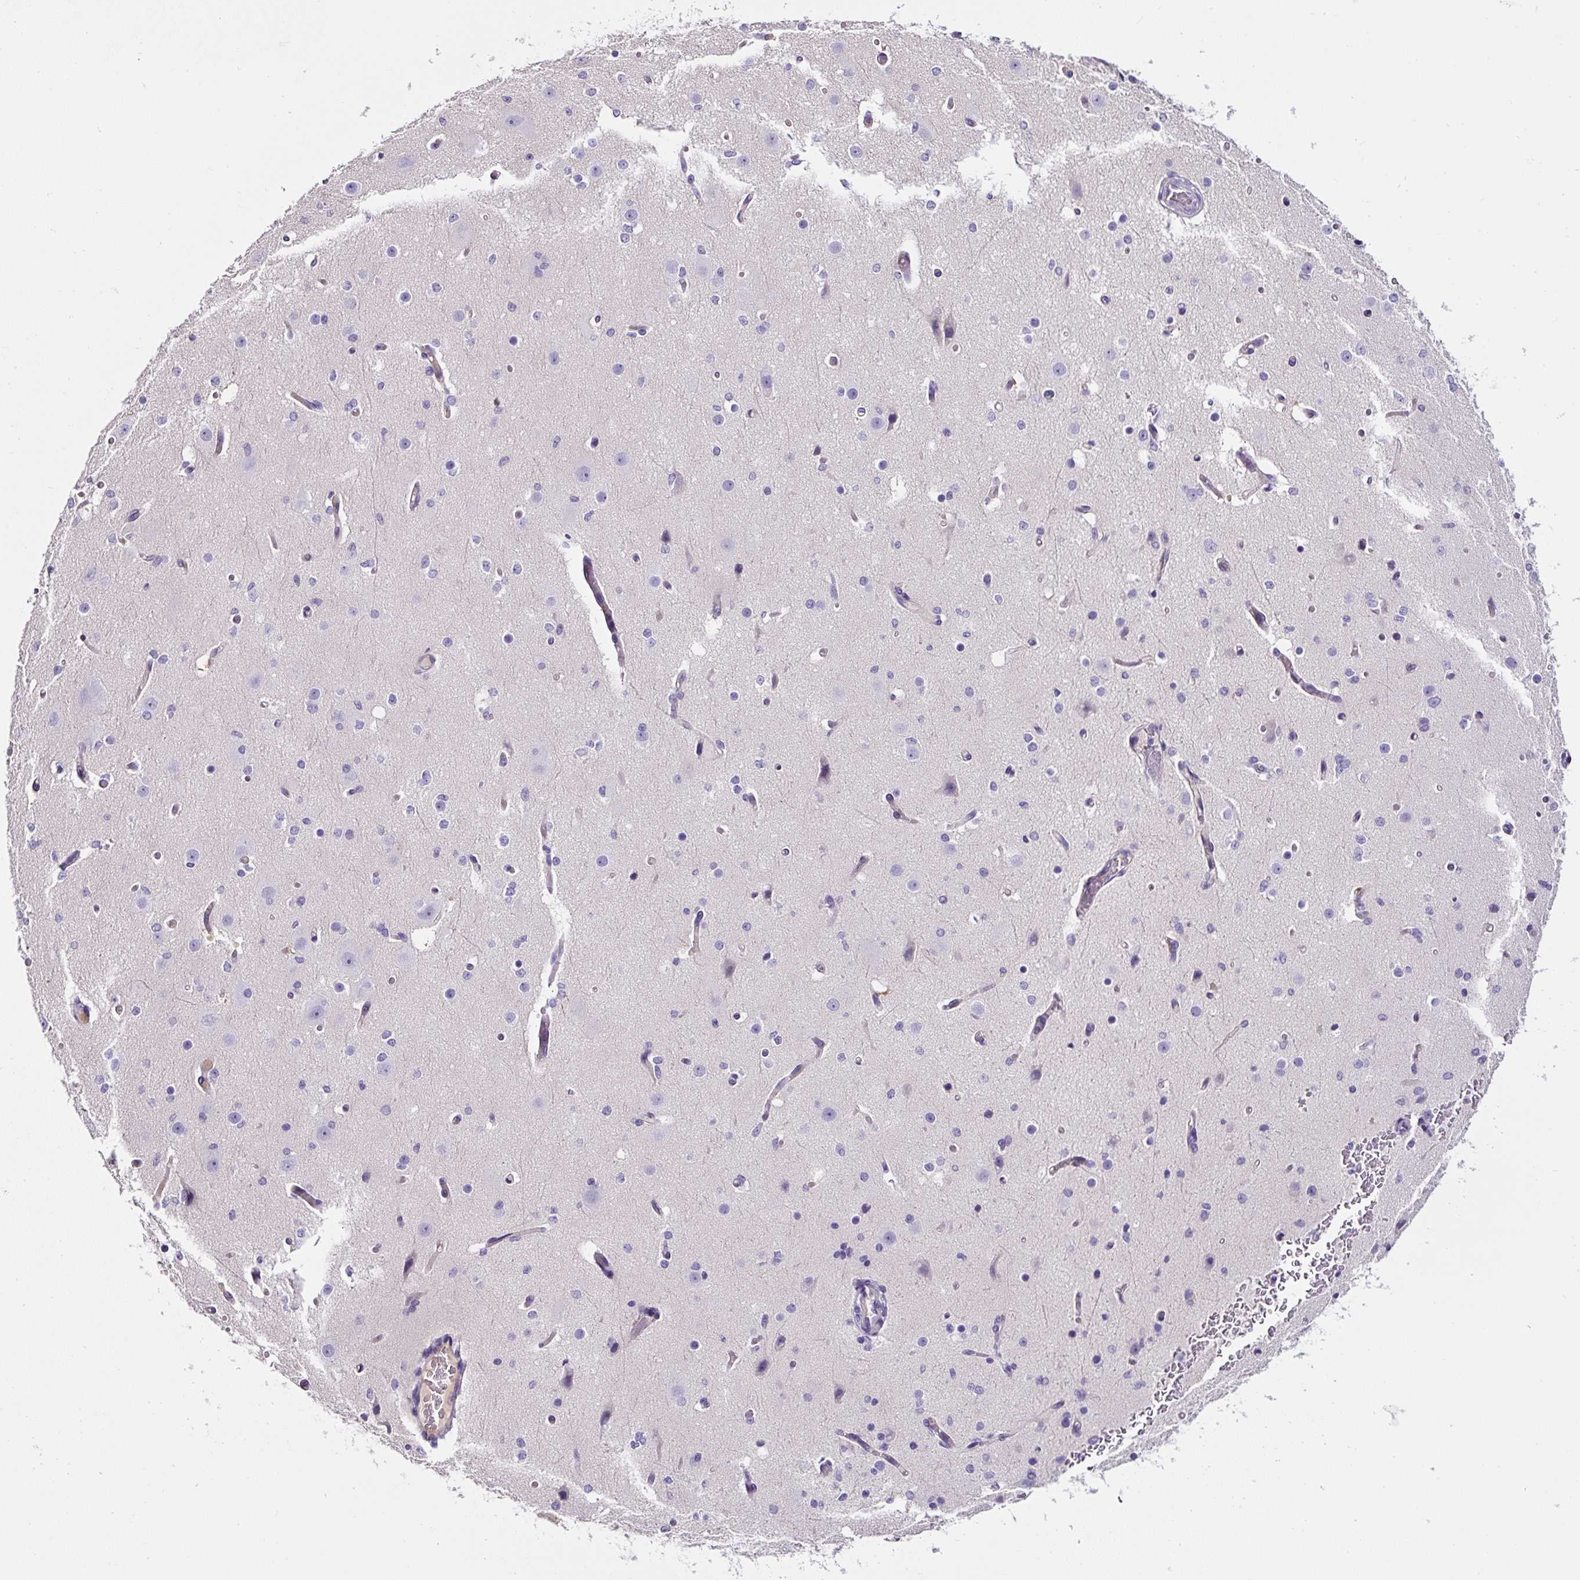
{"staining": {"intensity": "negative", "quantity": "none", "location": "none"}, "tissue": "cerebral cortex", "cell_type": "Endothelial cells", "image_type": "normal", "snomed": [{"axis": "morphology", "description": "Normal tissue, NOS"}, {"axis": "morphology", "description": "Inflammation, NOS"}, {"axis": "topography", "description": "Cerebral cortex"}], "caption": "Endothelial cells show no significant staining in benign cerebral cortex. (DAB (3,3'-diaminobenzidine) immunohistochemistry visualized using brightfield microscopy, high magnification).", "gene": "OR14A2", "patient": {"sex": "male", "age": 6}}